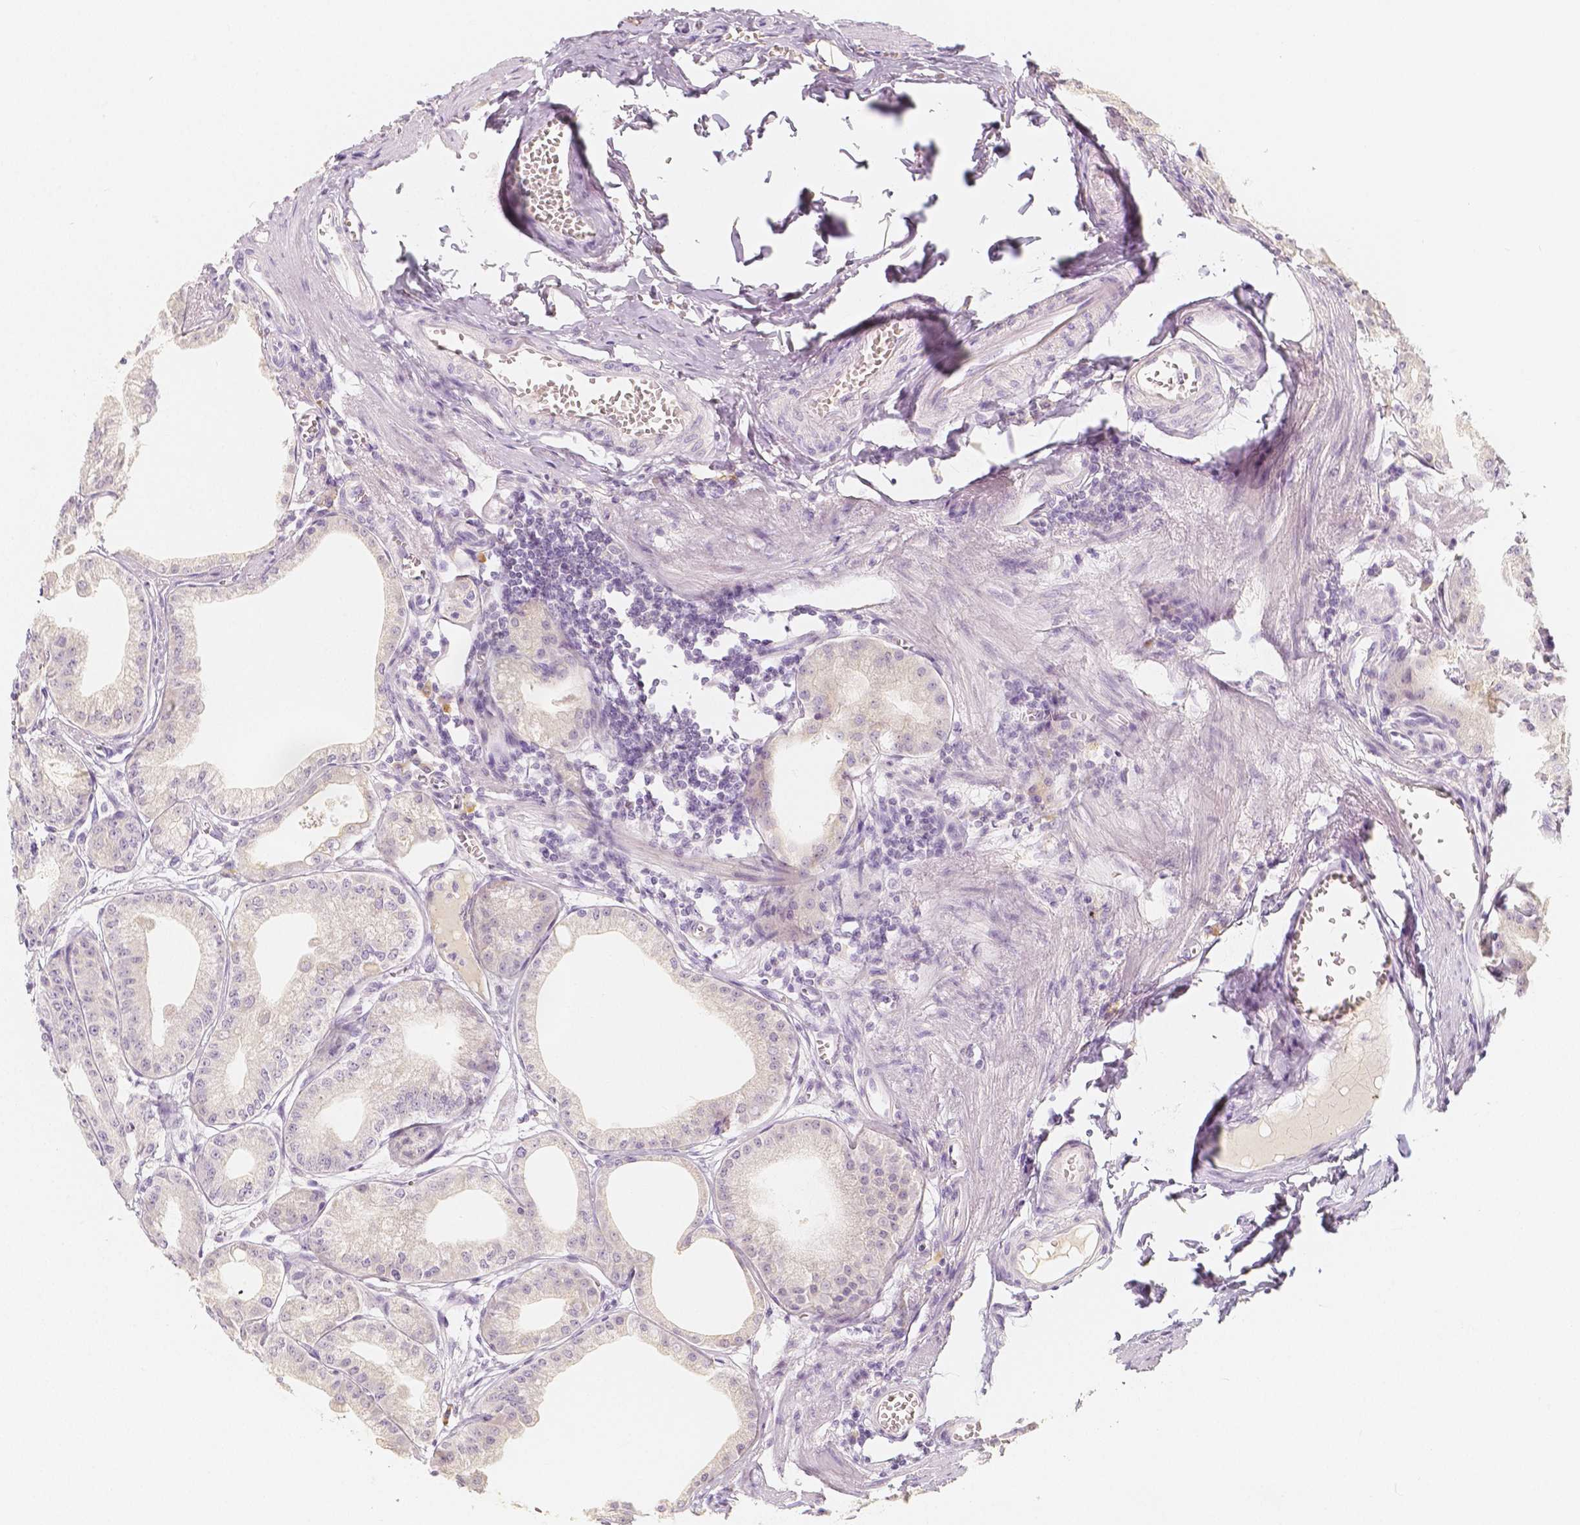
{"staining": {"intensity": "negative", "quantity": "none", "location": "none"}, "tissue": "stomach", "cell_type": "Glandular cells", "image_type": "normal", "snomed": [{"axis": "morphology", "description": "Normal tissue, NOS"}, {"axis": "topography", "description": "Stomach, lower"}], "caption": "Glandular cells are negative for brown protein staining in unremarkable stomach. (DAB (3,3'-diaminobenzidine) immunohistochemistry, high magnification).", "gene": "BATF", "patient": {"sex": "male", "age": 71}}